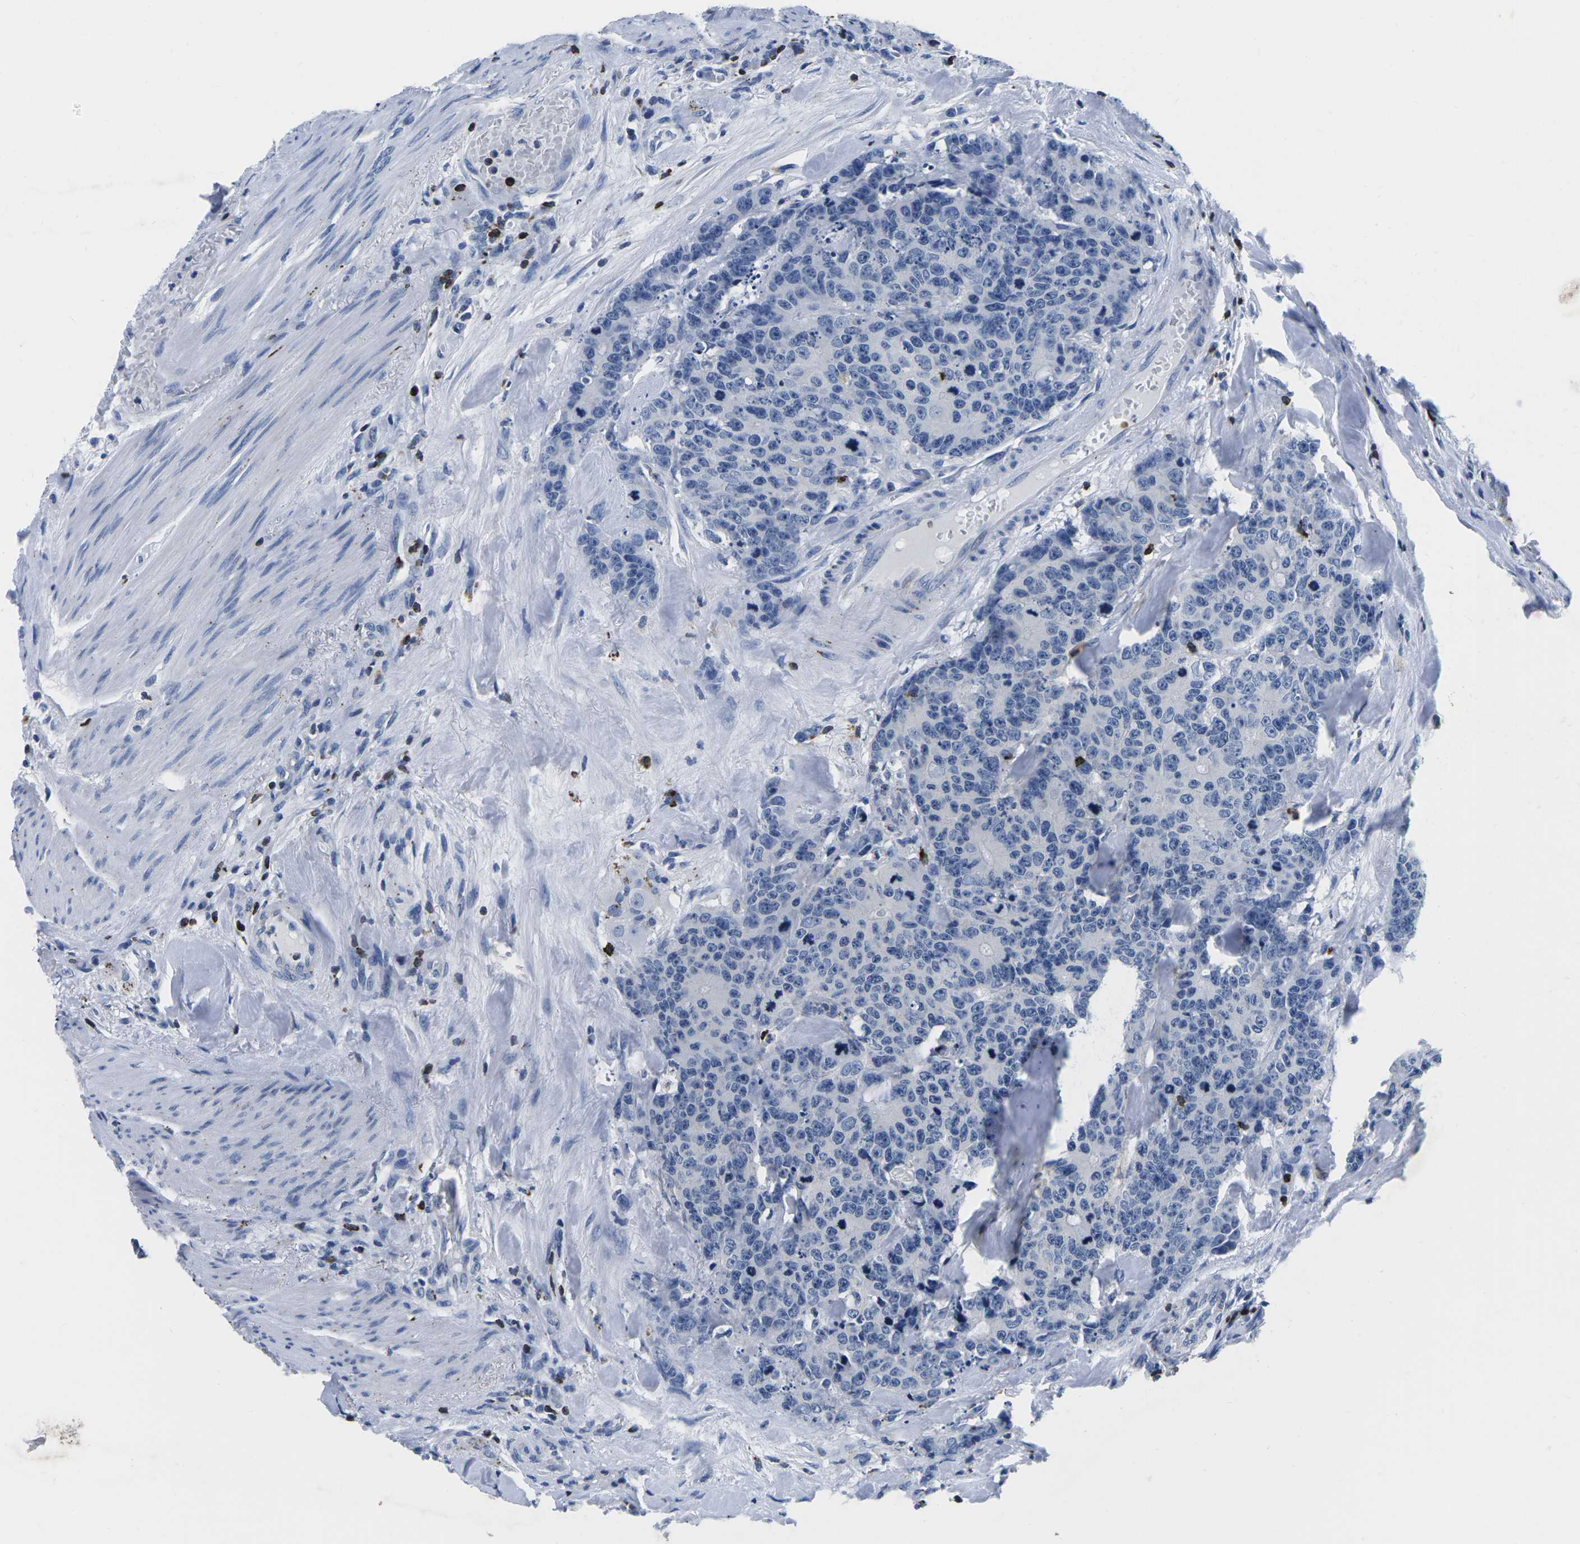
{"staining": {"intensity": "negative", "quantity": "none", "location": "none"}, "tissue": "colorectal cancer", "cell_type": "Tumor cells", "image_type": "cancer", "snomed": [{"axis": "morphology", "description": "Adenocarcinoma, NOS"}, {"axis": "topography", "description": "Colon"}], "caption": "Protein analysis of adenocarcinoma (colorectal) exhibits no significant expression in tumor cells.", "gene": "CTSW", "patient": {"sex": "female", "age": 86}}